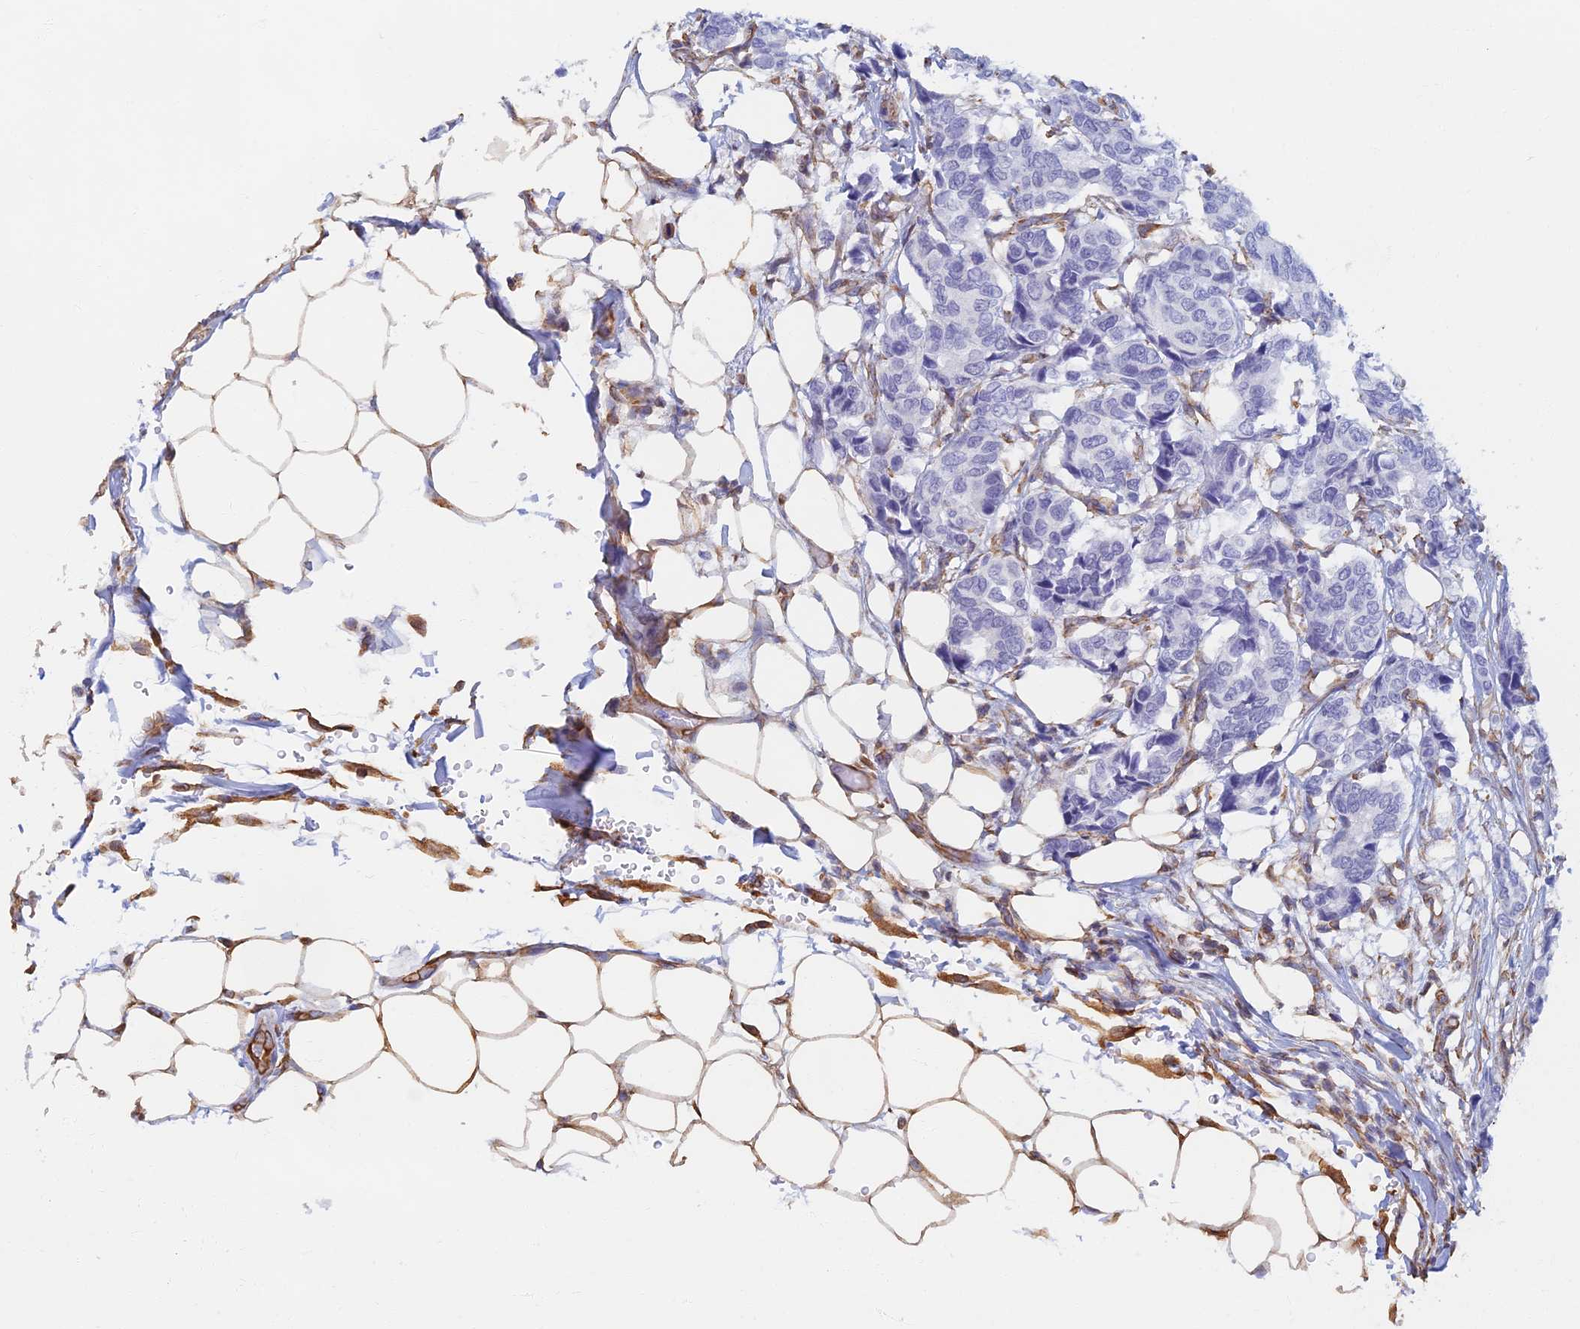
{"staining": {"intensity": "negative", "quantity": "none", "location": "none"}, "tissue": "breast cancer", "cell_type": "Tumor cells", "image_type": "cancer", "snomed": [{"axis": "morphology", "description": "Duct carcinoma"}, {"axis": "topography", "description": "Breast"}], "caption": "Photomicrograph shows no significant protein expression in tumor cells of breast invasive ductal carcinoma.", "gene": "RMC1", "patient": {"sex": "female", "age": 87}}